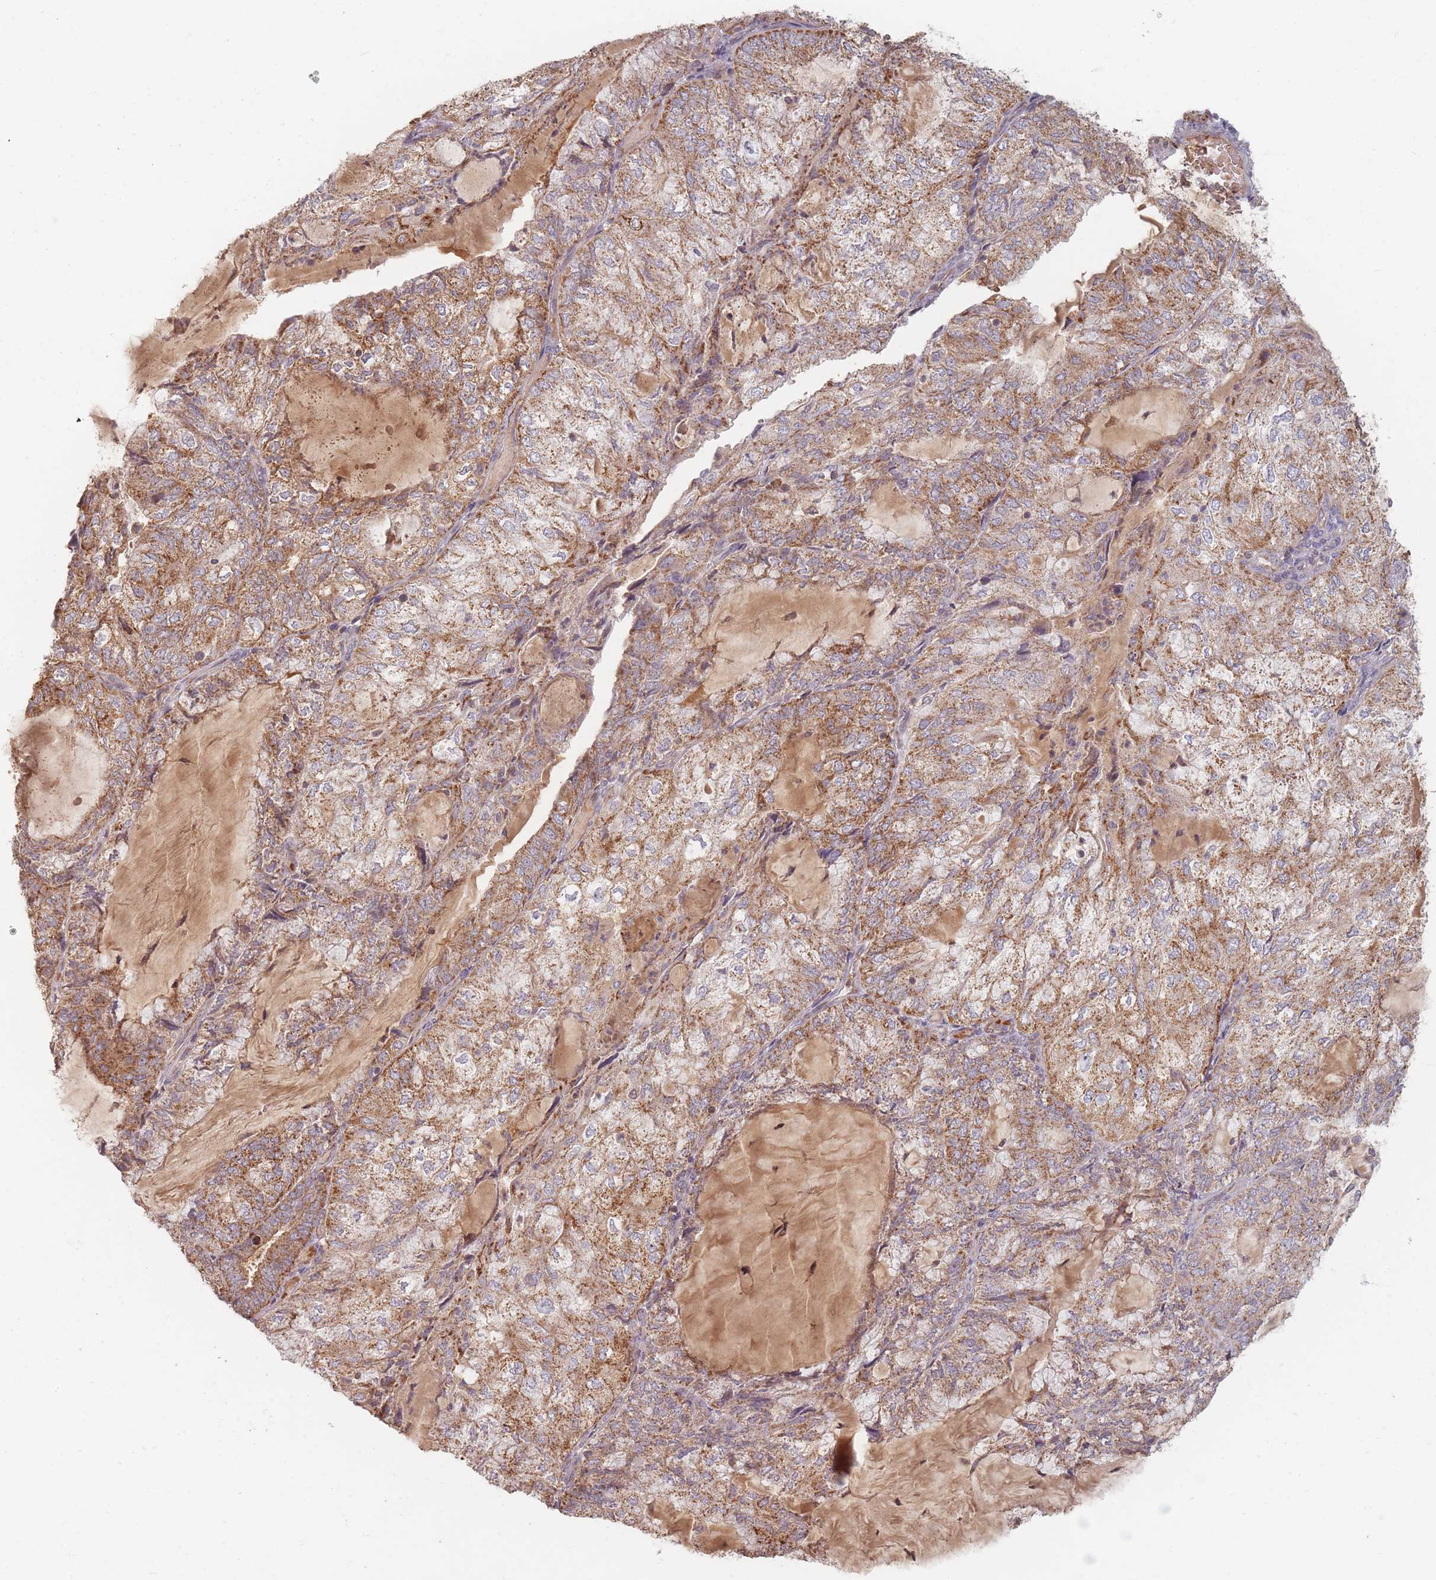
{"staining": {"intensity": "moderate", "quantity": ">75%", "location": "cytoplasmic/membranous"}, "tissue": "endometrial cancer", "cell_type": "Tumor cells", "image_type": "cancer", "snomed": [{"axis": "morphology", "description": "Adenocarcinoma, NOS"}, {"axis": "topography", "description": "Endometrium"}], "caption": "Immunohistochemical staining of adenocarcinoma (endometrial) demonstrates moderate cytoplasmic/membranous protein positivity in about >75% of tumor cells.", "gene": "OR2M4", "patient": {"sex": "female", "age": 81}}